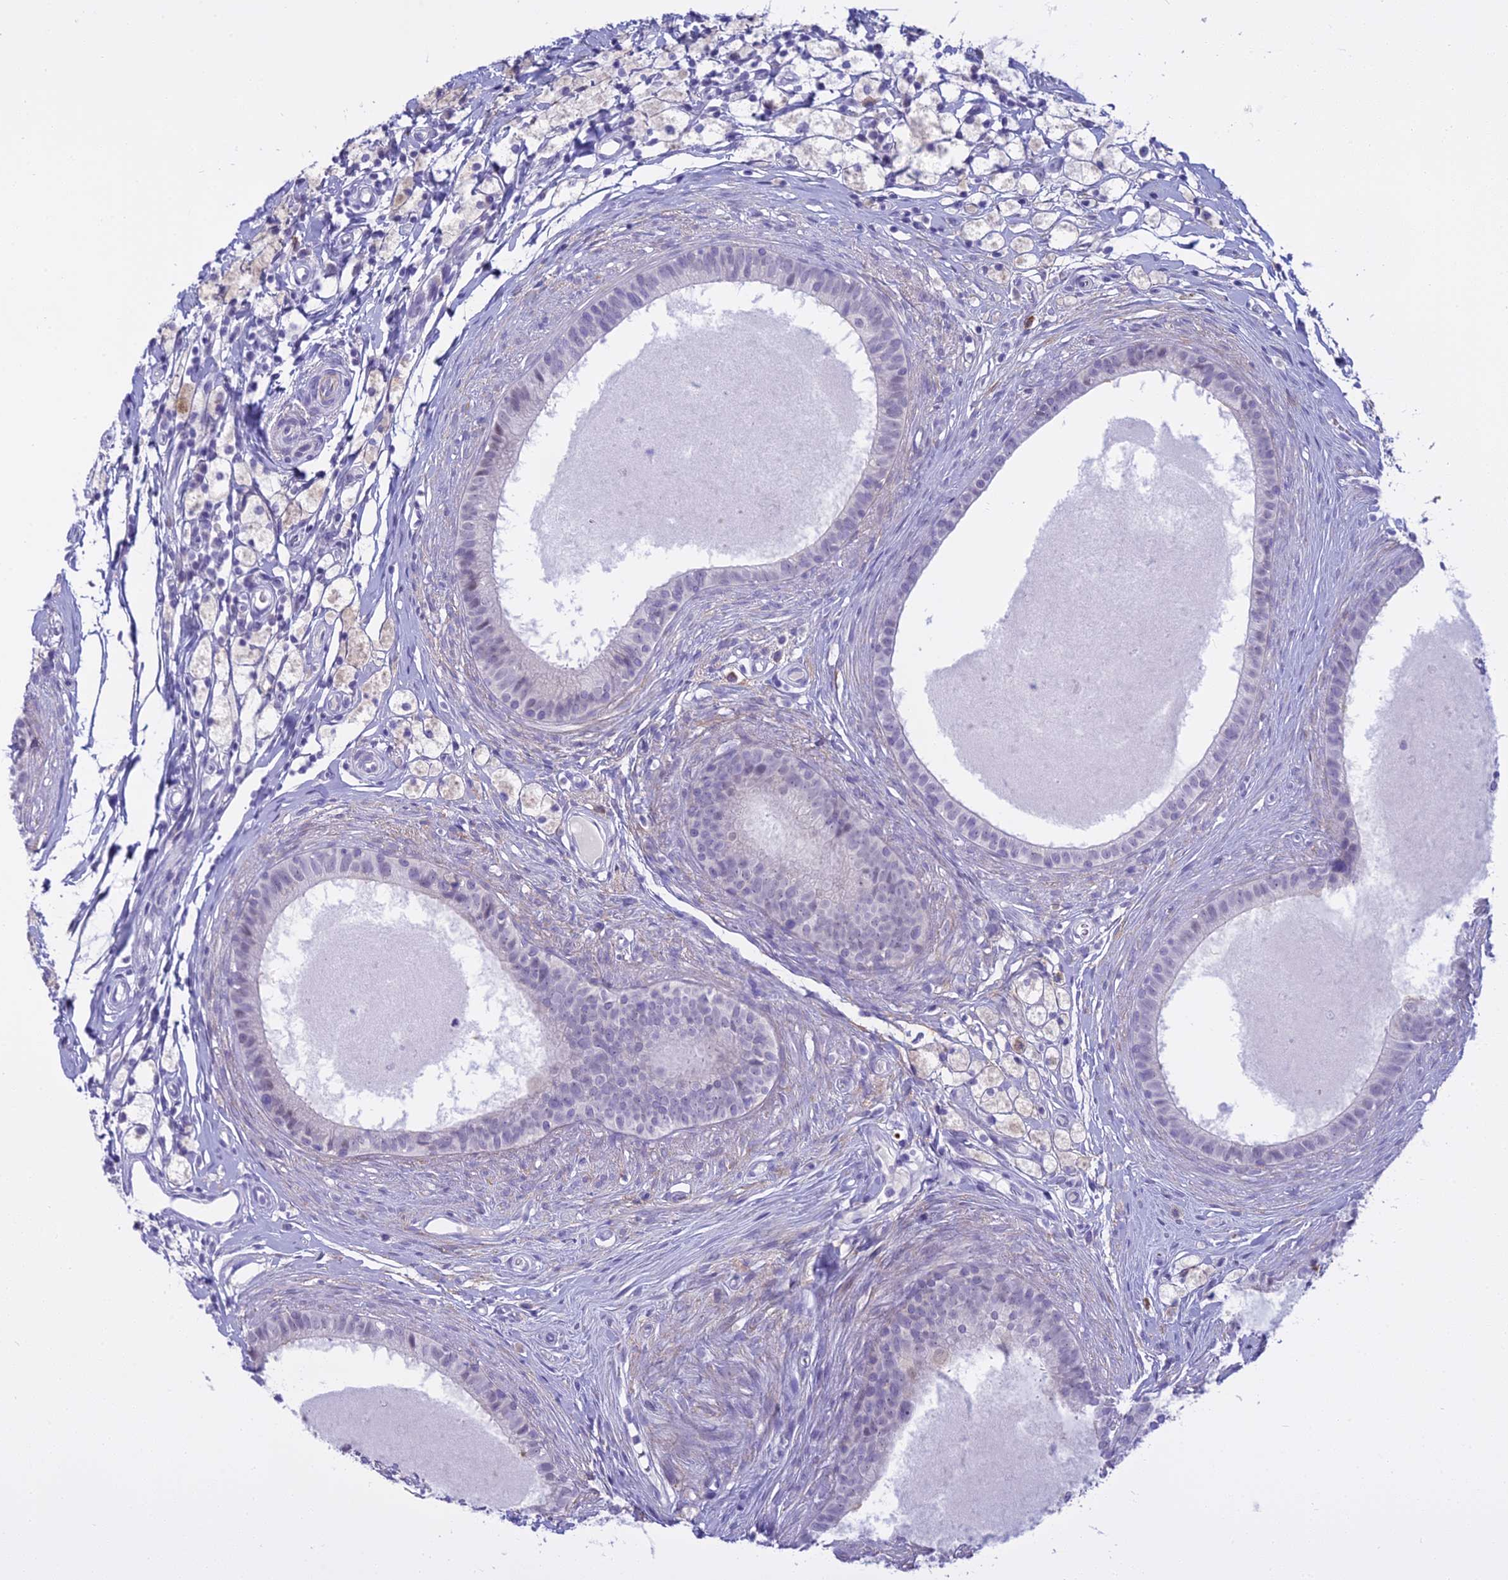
{"staining": {"intensity": "negative", "quantity": "none", "location": "none"}, "tissue": "epididymis", "cell_type": "Glandular cells", "image_type": "normal", "snomed": [{"axis": "morphology", "description": "Normal tissue, NOS"}, {"axis": "topography", "description": "Epididymis"}], "caption": "This is a photomicrograph of IHC staining of unremarkable epididymis, which shows no expression in glandular cells.", "gene": "OSTN", "patient": {"sex": "male", "age": 80}}